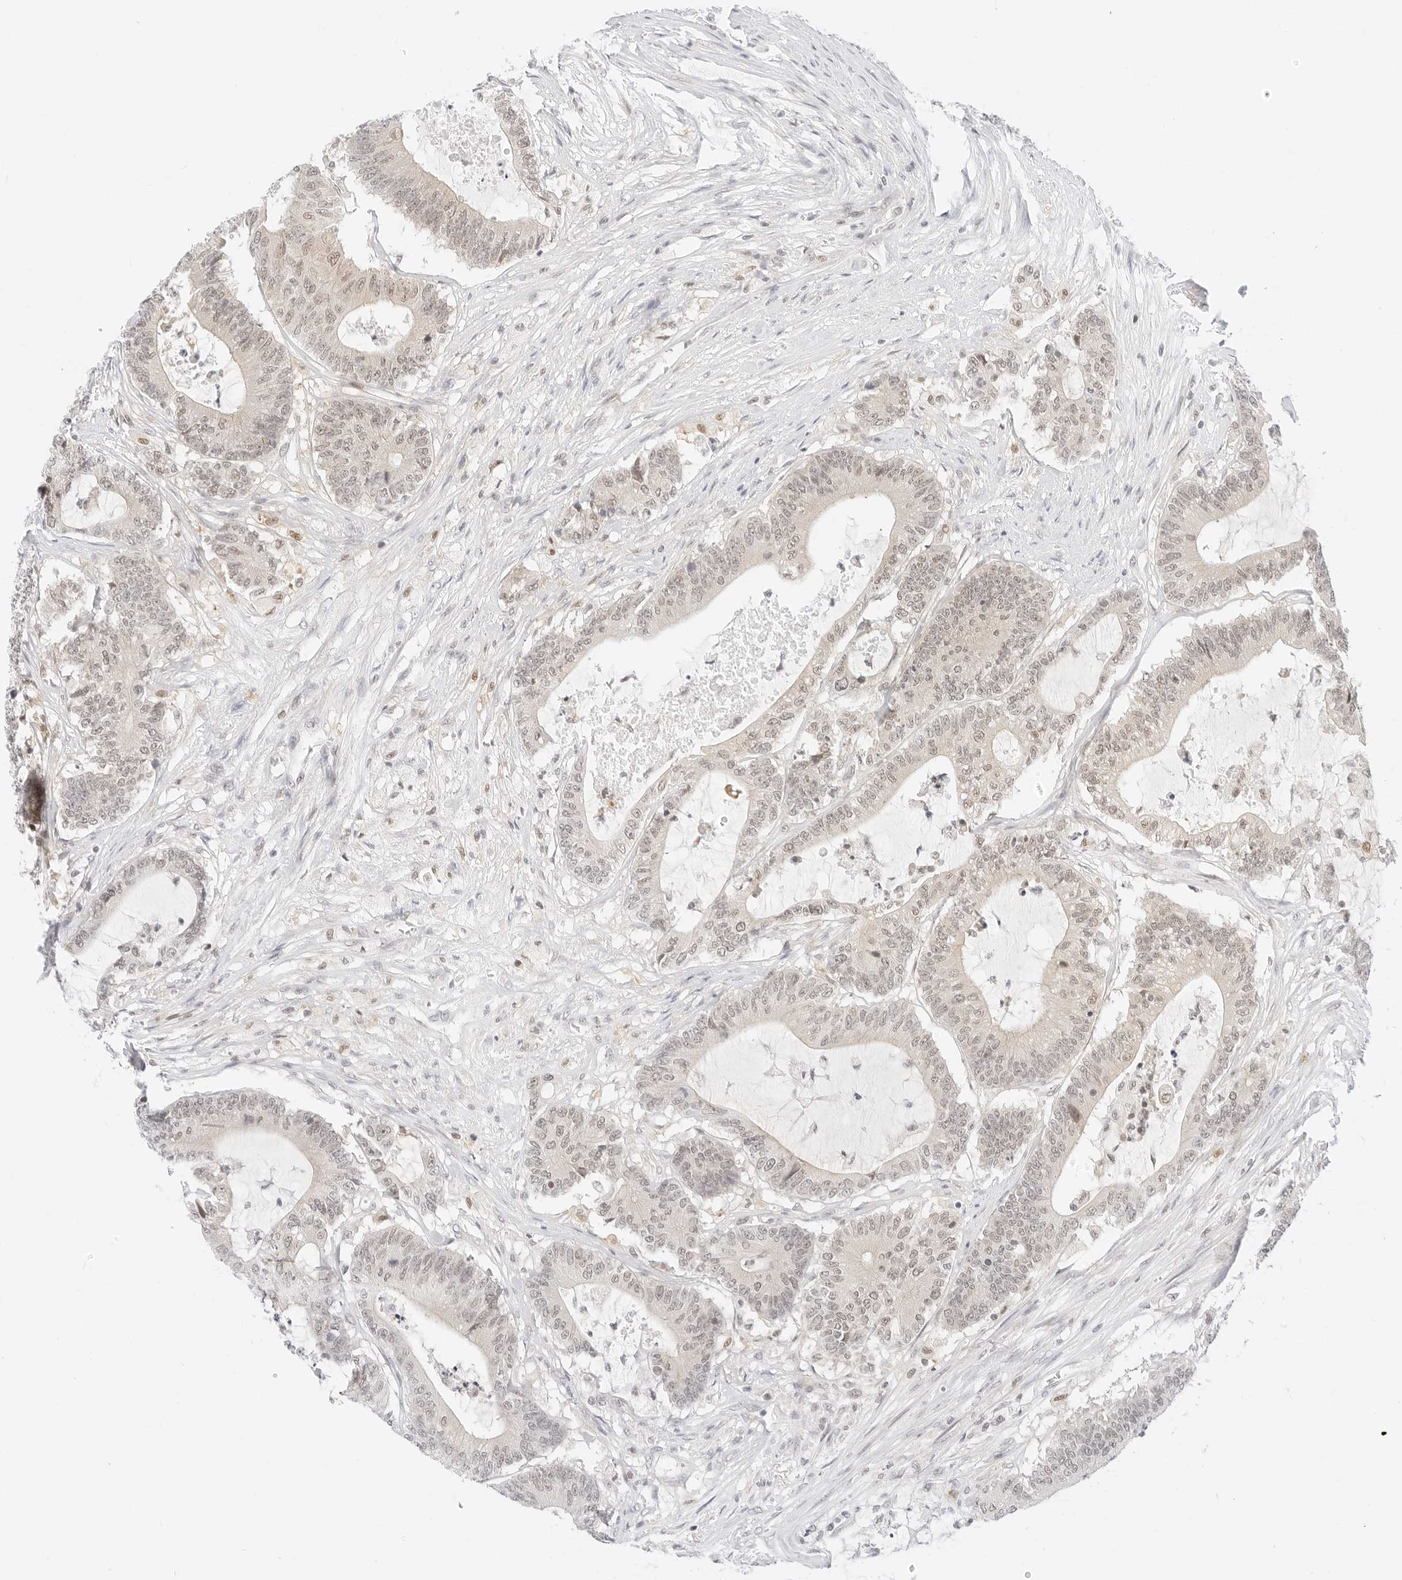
{"staining": {"intensity": "weak", "quantity": "<25%", "location": "nuclear"}, "tissue": "colorectal cancer", "cell_type": "Tumor cells", "image_type": "cancer", "snomed": [{"axis": "morphology", "description": "Adenocarcinoma, NOS"}, {"axis": "topography", "description": "Colon"}], "caption": "Micrograph shows no significant protein positivity in tumor cells of colorectal cancer.", "gene": "POLR3C", "patient": {"sex": "female", "age": 84}}